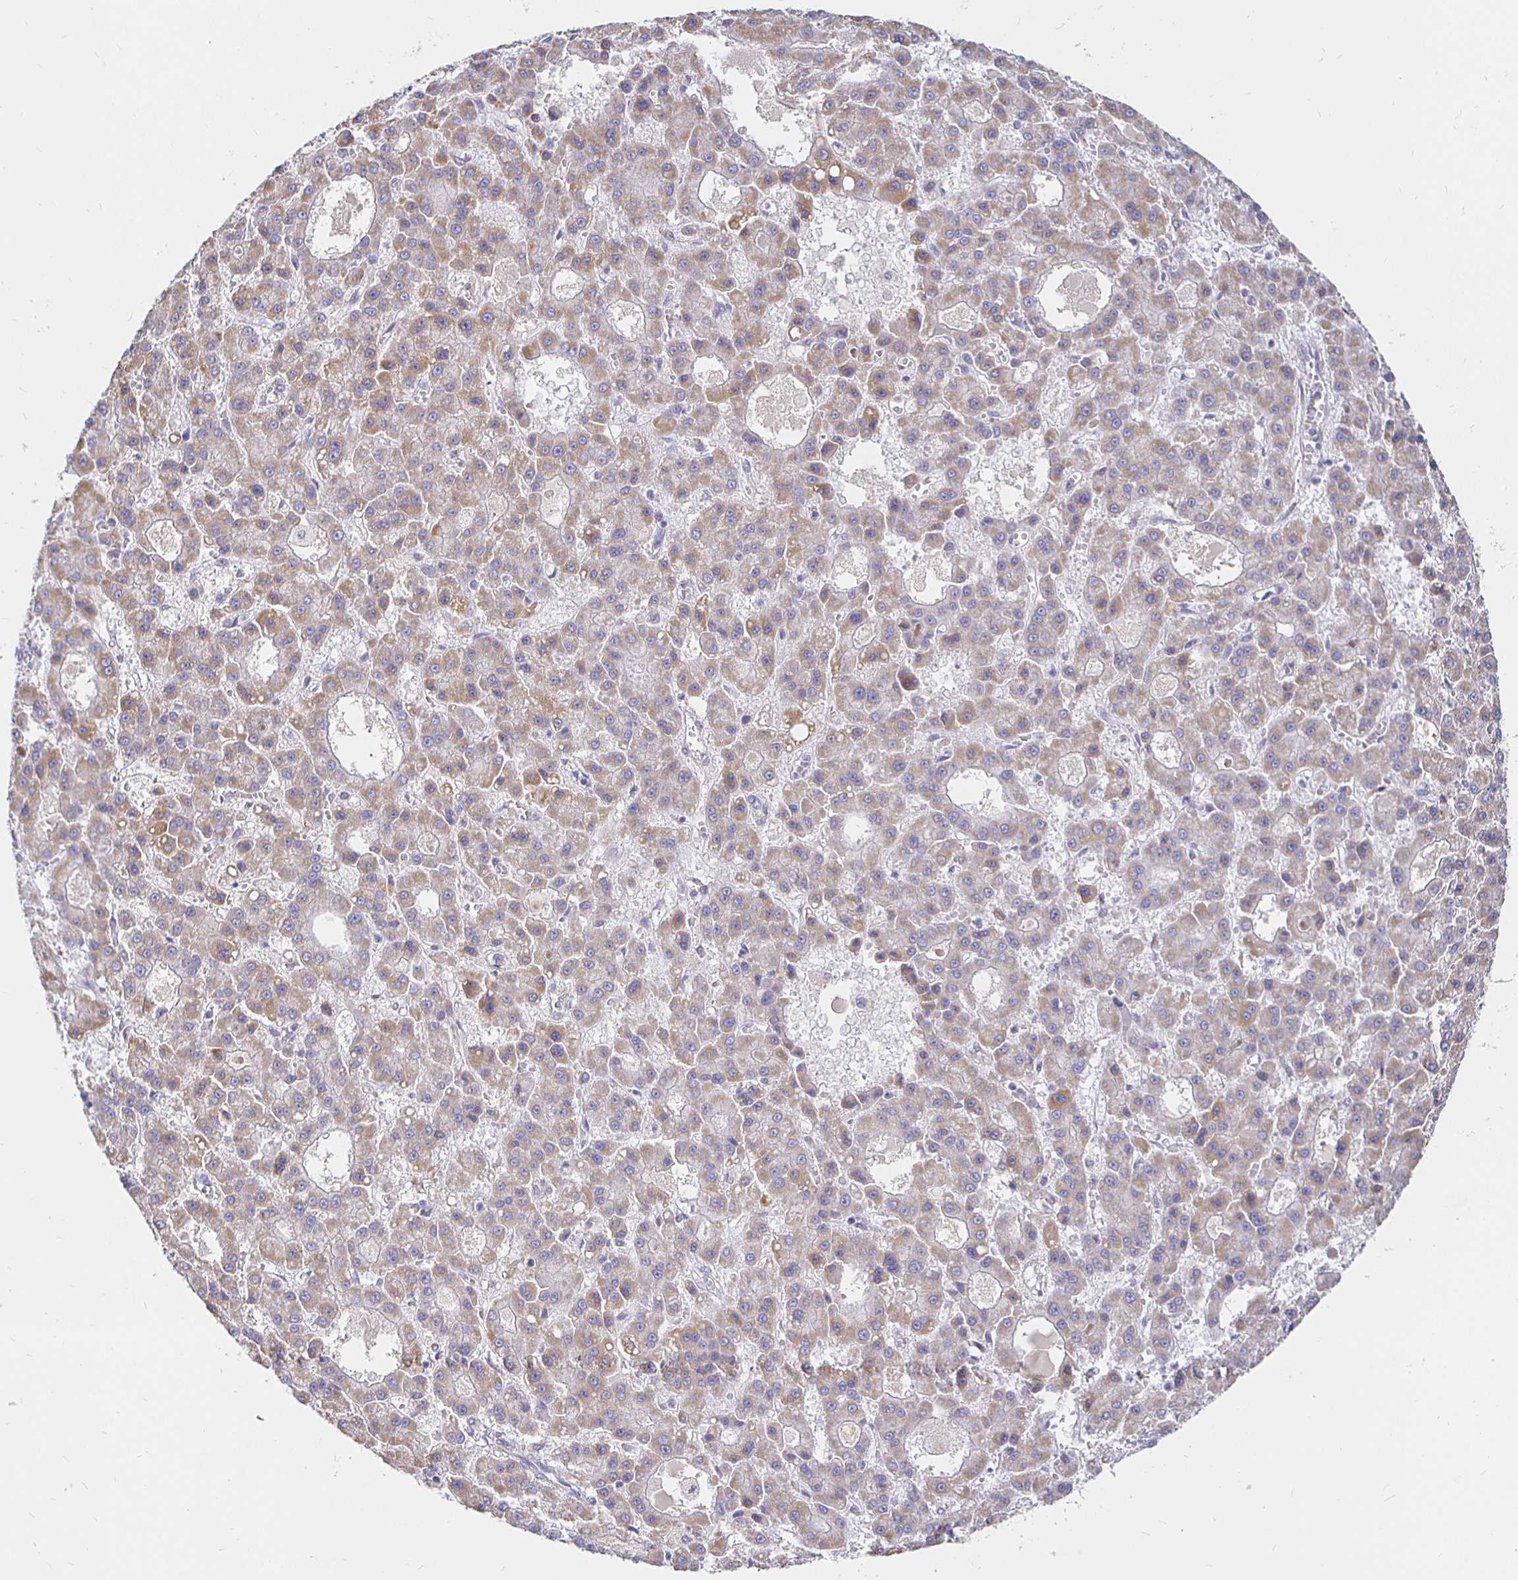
{"staining": {"intensity": "moderate", "quantity": "25%-75%", "location": "cytoplasmic/membranous"}, "tissue": "liver cancer", "cell_type": "Tumor cells", "image_type": "cancer", "snomed": [{"axis": "morphology", "description": "Carcinoma, Hepatocellular, NOS"}, {"axis": "topography", "description": "Liver"}], "caption": "Human liver cancer stained with a protein marker displays moderate staining in tumor cells.", "gene": "PALM2AKAP2", "patient": {"sex": "male", "age": 70}}